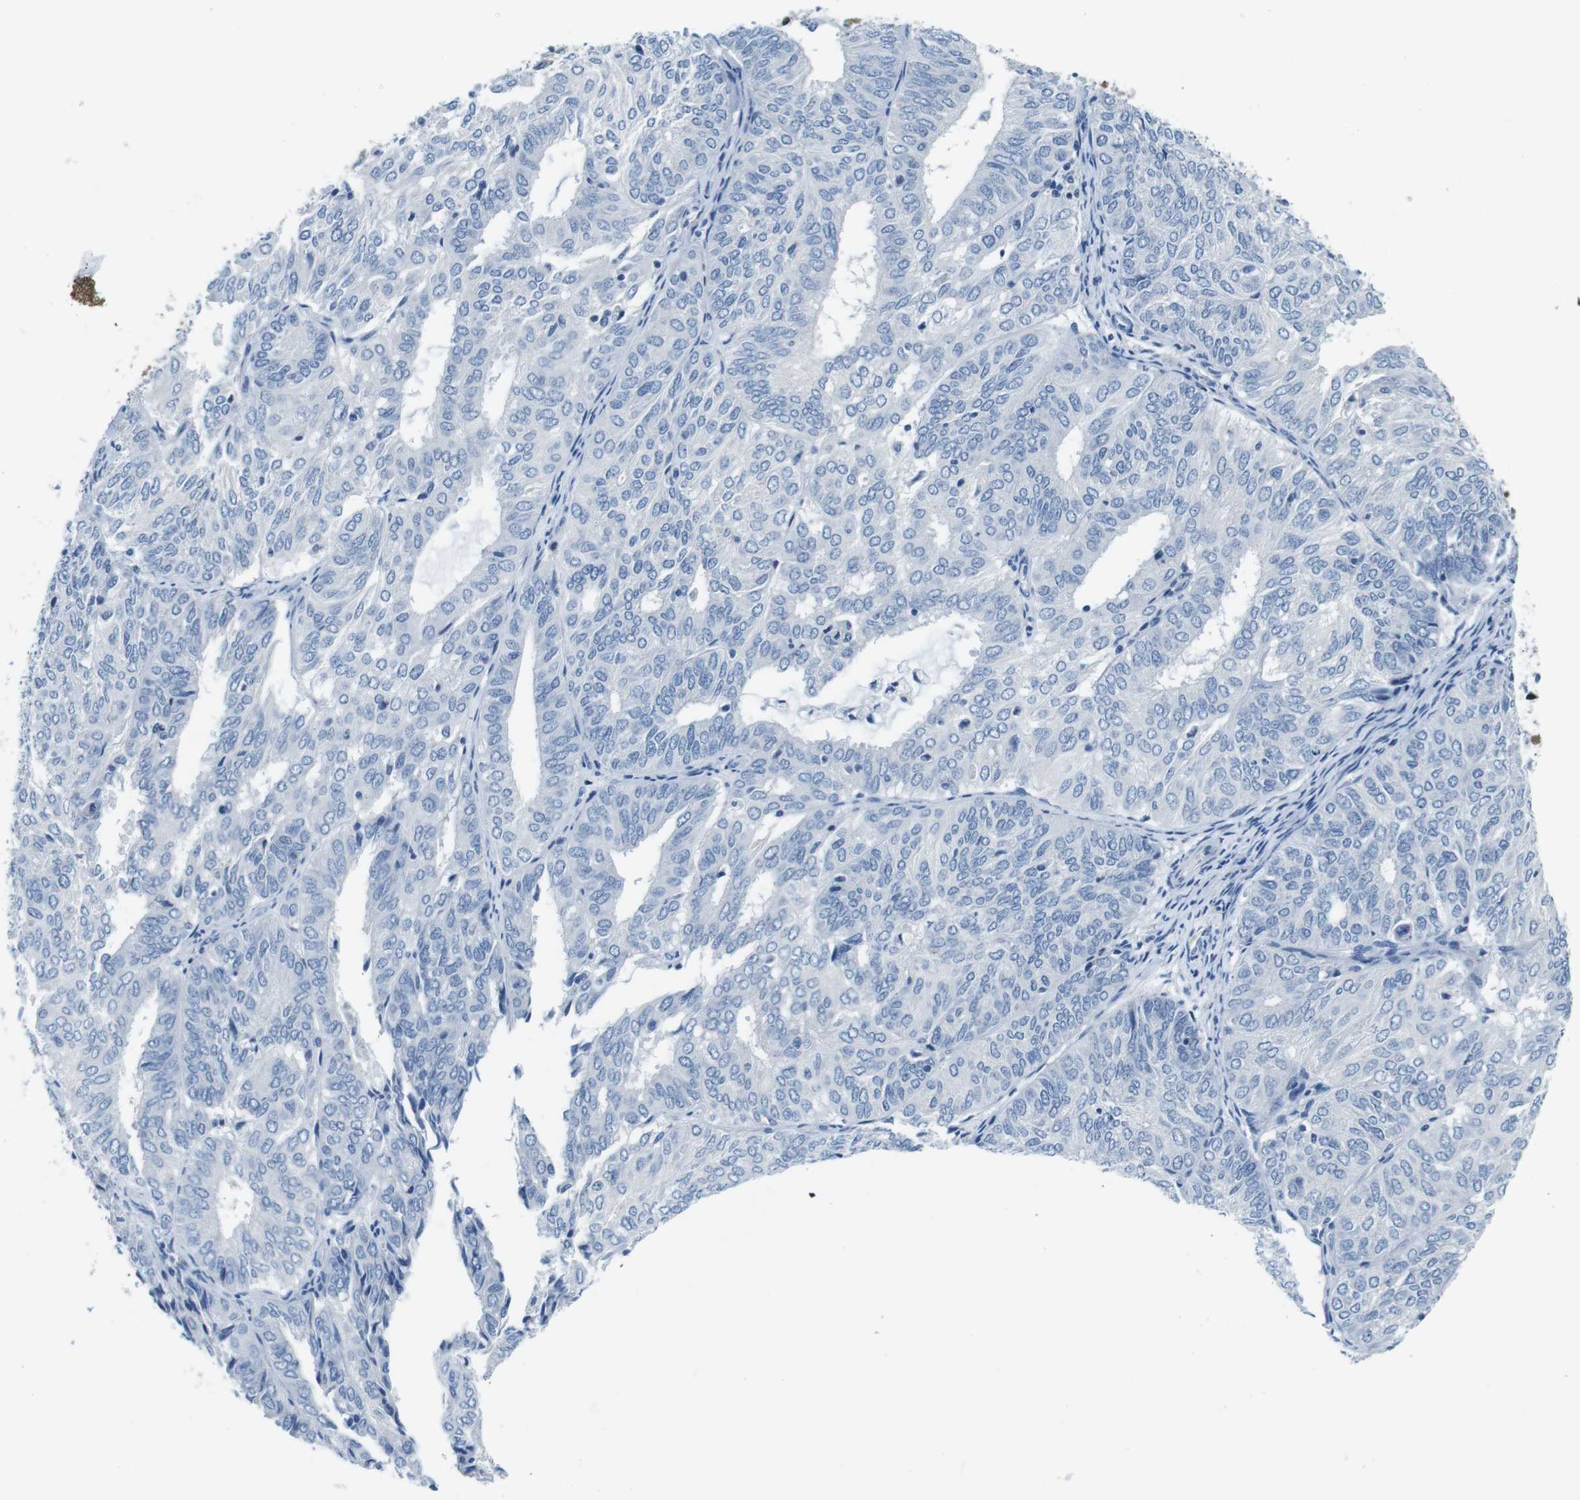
{"staining": {"intensity": "negative", "quantity": "none", "location": "none"}, "tissue": "endometrial cancer", "cell_type": "Tumor cells", "image_type": "cancer", "snomed": [{"axis": "morphology", "description": "Adenocarcinoma, NOS"}, {"axis": "topography", "description": "Uterus"}], "caption": "Immunohistochemistry of human endometrial adenocarcinoma shows no staining in tumor cells. (Stains: DAB (3,3'-diaminobenzidine) immunohistochemistry (IHC) with hematoxylin counter stain, Microscopy: brightfield microscopy at high magnification).", "gene": "IGHD", "patient": {"sex": "female", "age": 60}}